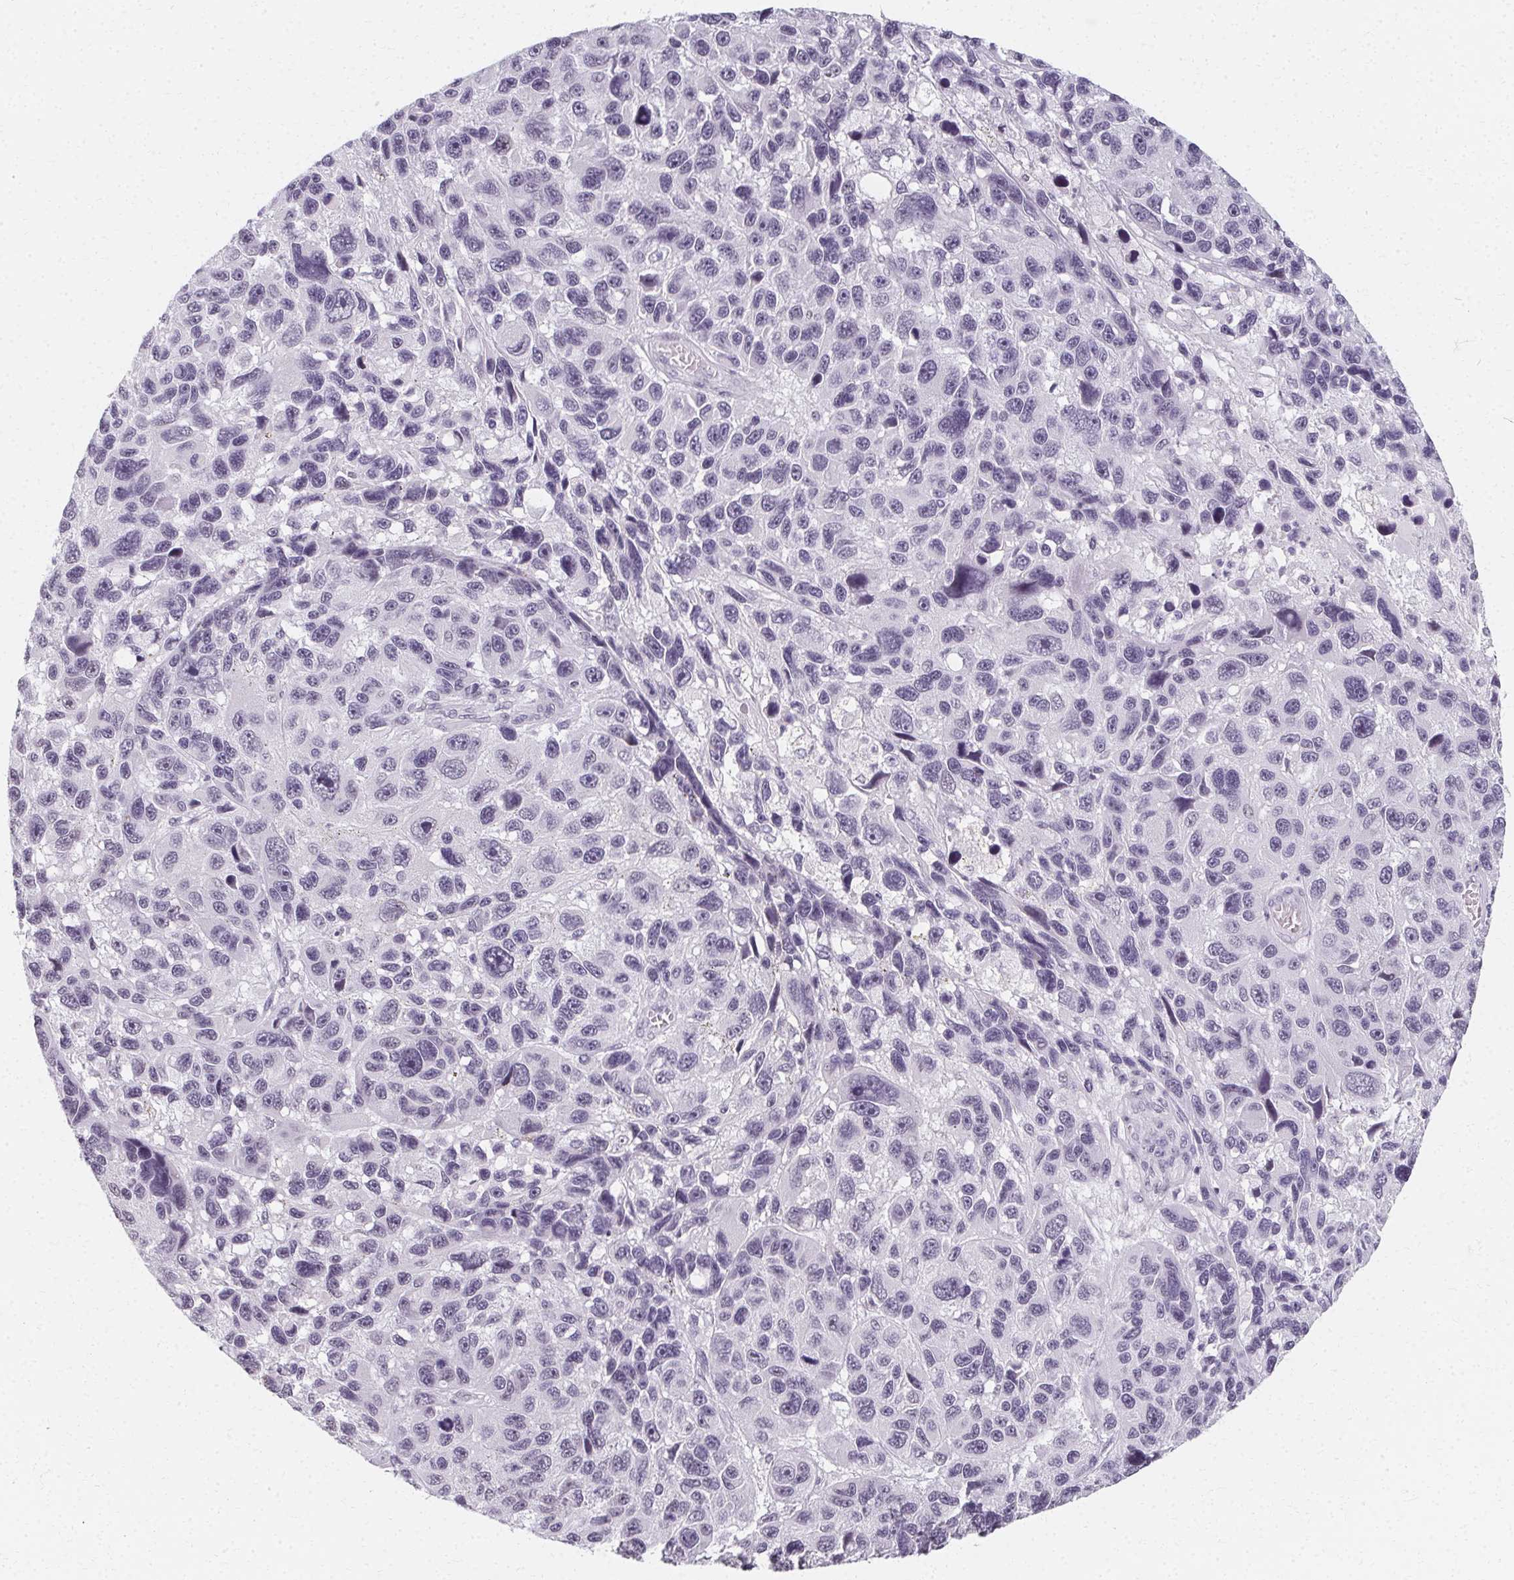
{"staining": {"intensity": "negative", "quantity": "none", "location": "none"}, "tissue": "melanoma", "cell_type": "Tumor cells", "image_type": "cancer", "snomed": [{"axis": "morphology", "description": "Malignant melanoma, NOS"}, {"axis": "topography", "description": "Skin"}], "caption": "Melanoma was stained to show a protein in brown. There is no significant expression in tumor cells.", "gene": "SYNPR", "patient": {"sex": "male", "age": 53}}